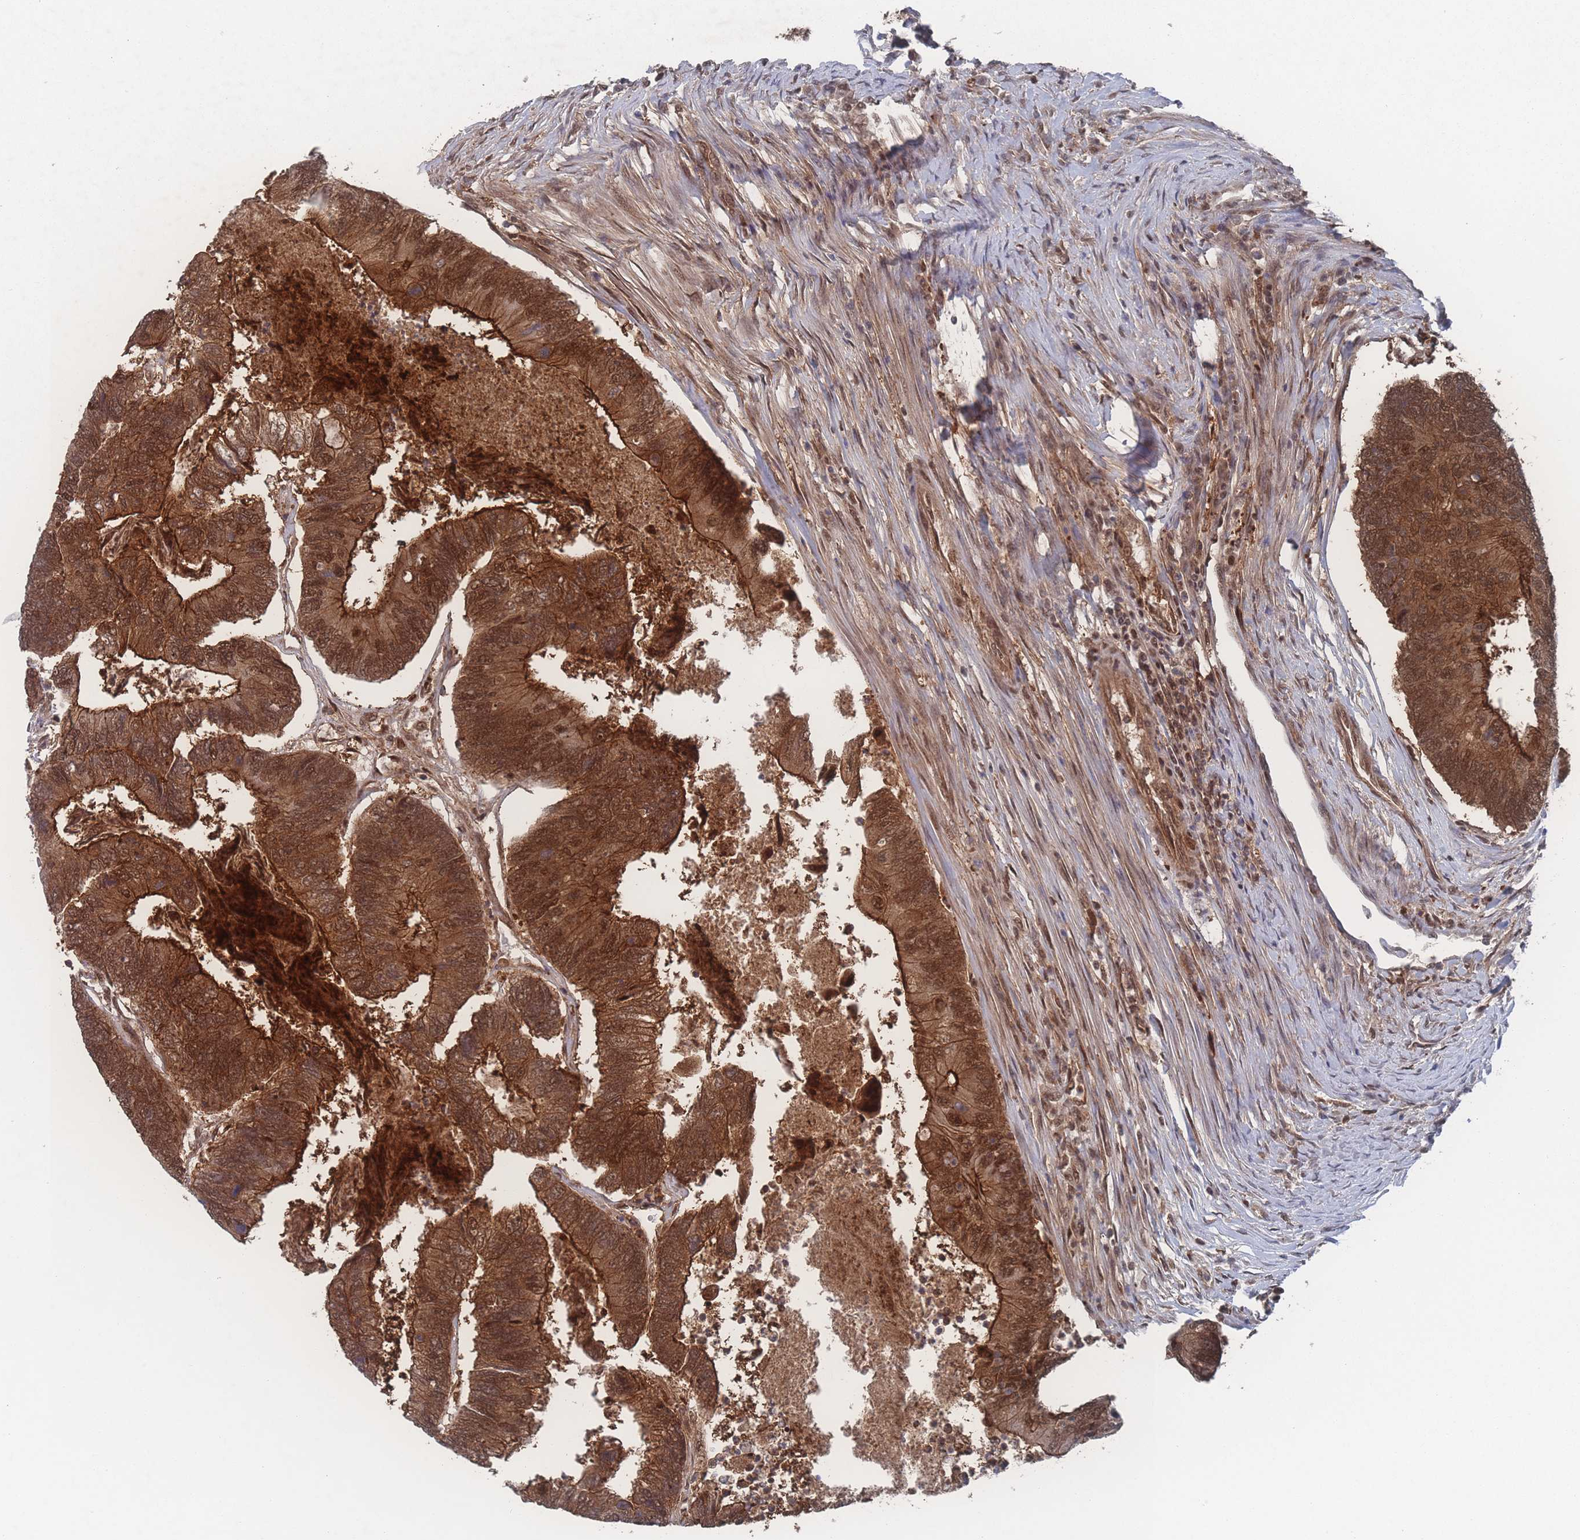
{"staining": {"intensity": "moderate", "quantity": ">75%", "location": "cytoplasmic/membranous,nuclear"}, "tissue": "colorectal cancer", "cell_type": "Tumor cells", "image_type": "cancer", "snomed": [{"axis": "morphology", "description": "Adenocarcinoma, NOS"}, {"axis": "topography", "description": "Colon"}], "caption": "Colorectal cancer (adenocarcinoma) stained with immunohistochemistry reveals moderate cytoplasmic/membranous and nuclear expression in about >75% of tumor cells.", "gene": "PSMA1", "patient": {"sex": "female", "age": 67}}